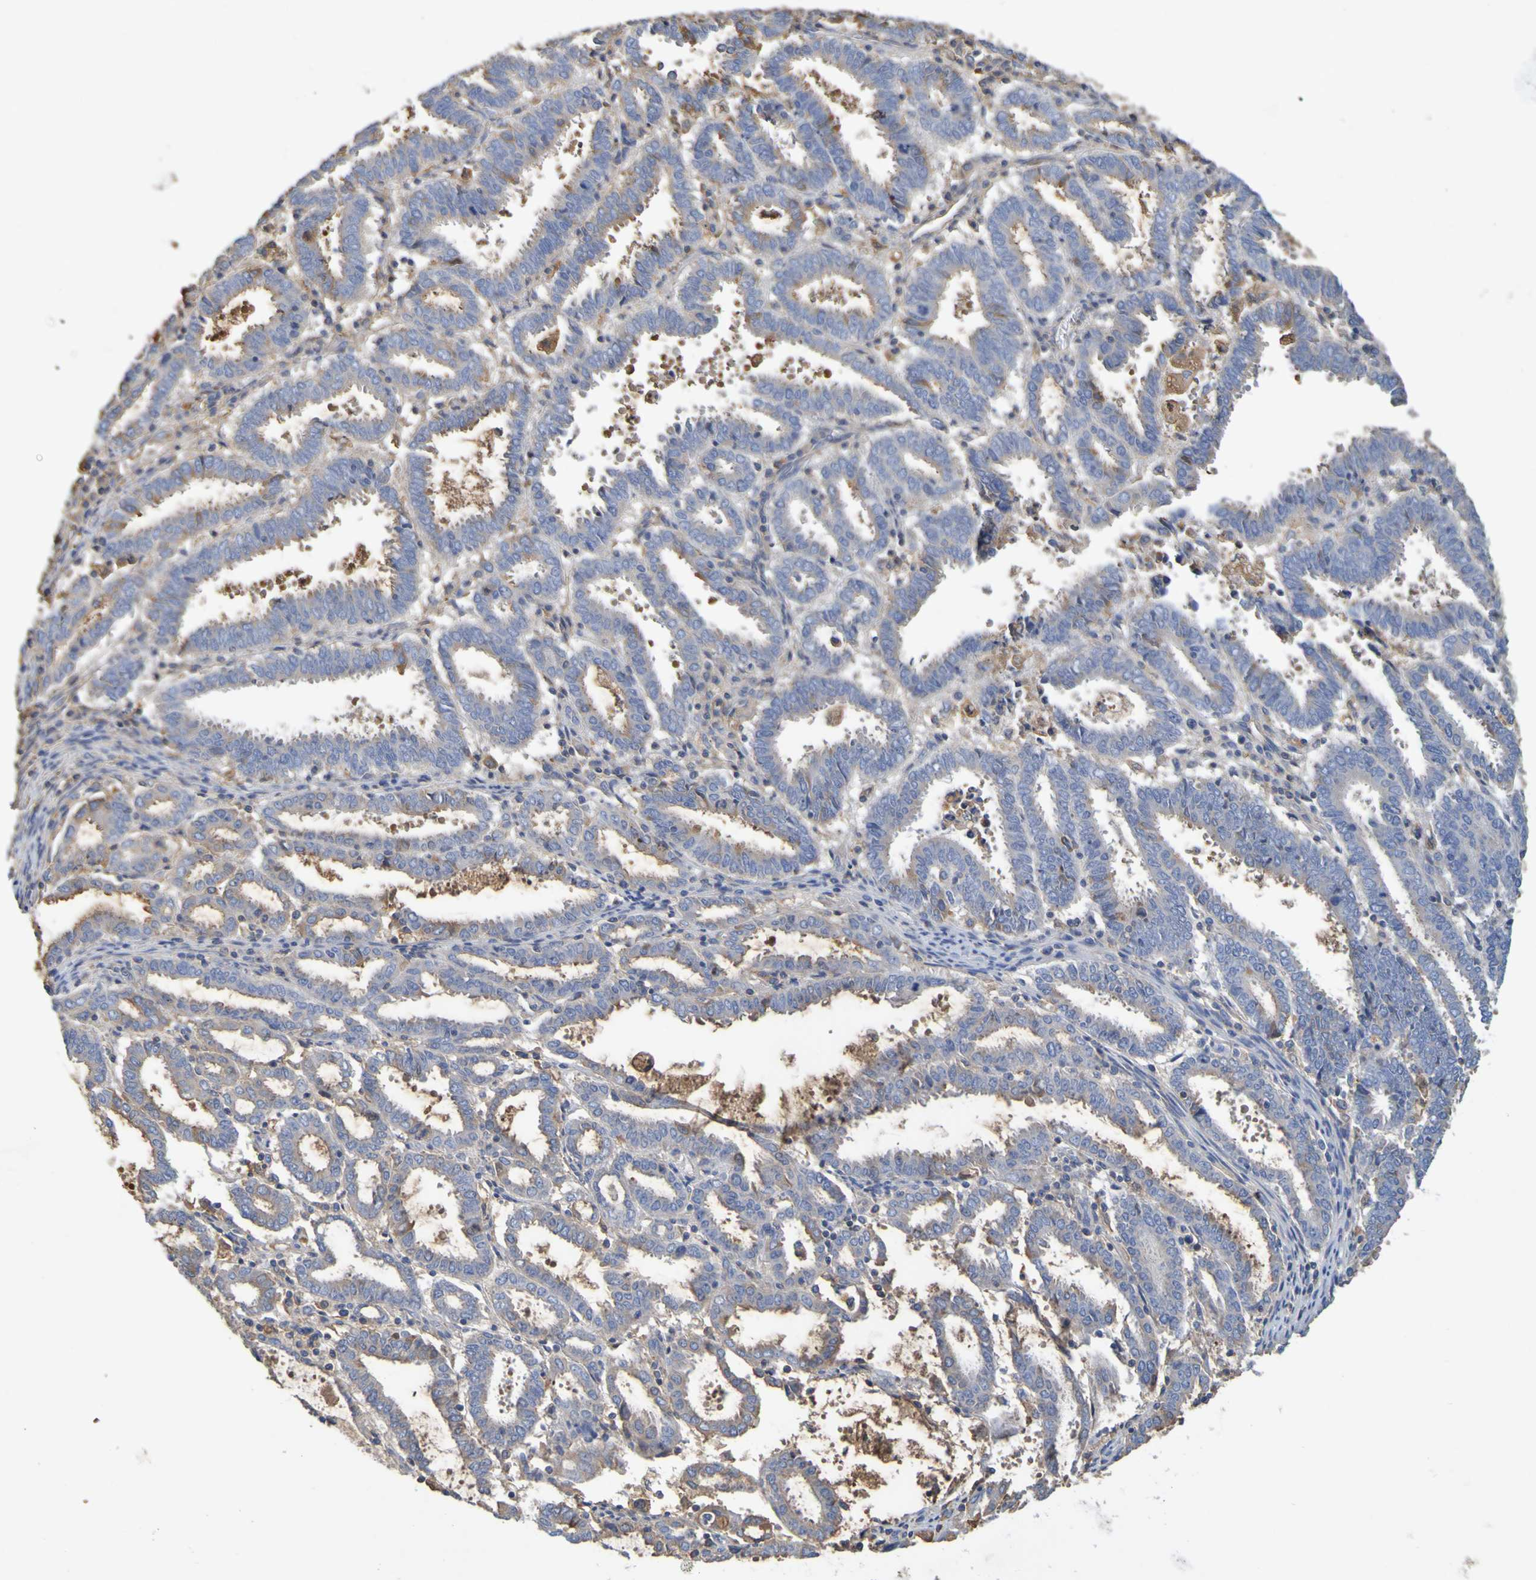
{"staining": {"intensity": "moderate", "quantity": "<25%", "location": "cytoplasmic/membranous"}, "tissue": "endometrial cancer", "cell_type": "Tumor cells", "image_type": "cancer", "snomed": [{"axis": "morphology", "description": "Adenocarcinoma, NOS"}, {"axis": "topography", "description": "Uterus"}], "caption": "Human endometrial adenocarcinoma stained for a protein (brown) reveals moderate cytoplasmic/membranous positive expression in about <25% of tumor cells.", "gene": "GAB3", "patient": {"sex": "female", "age": 83}}